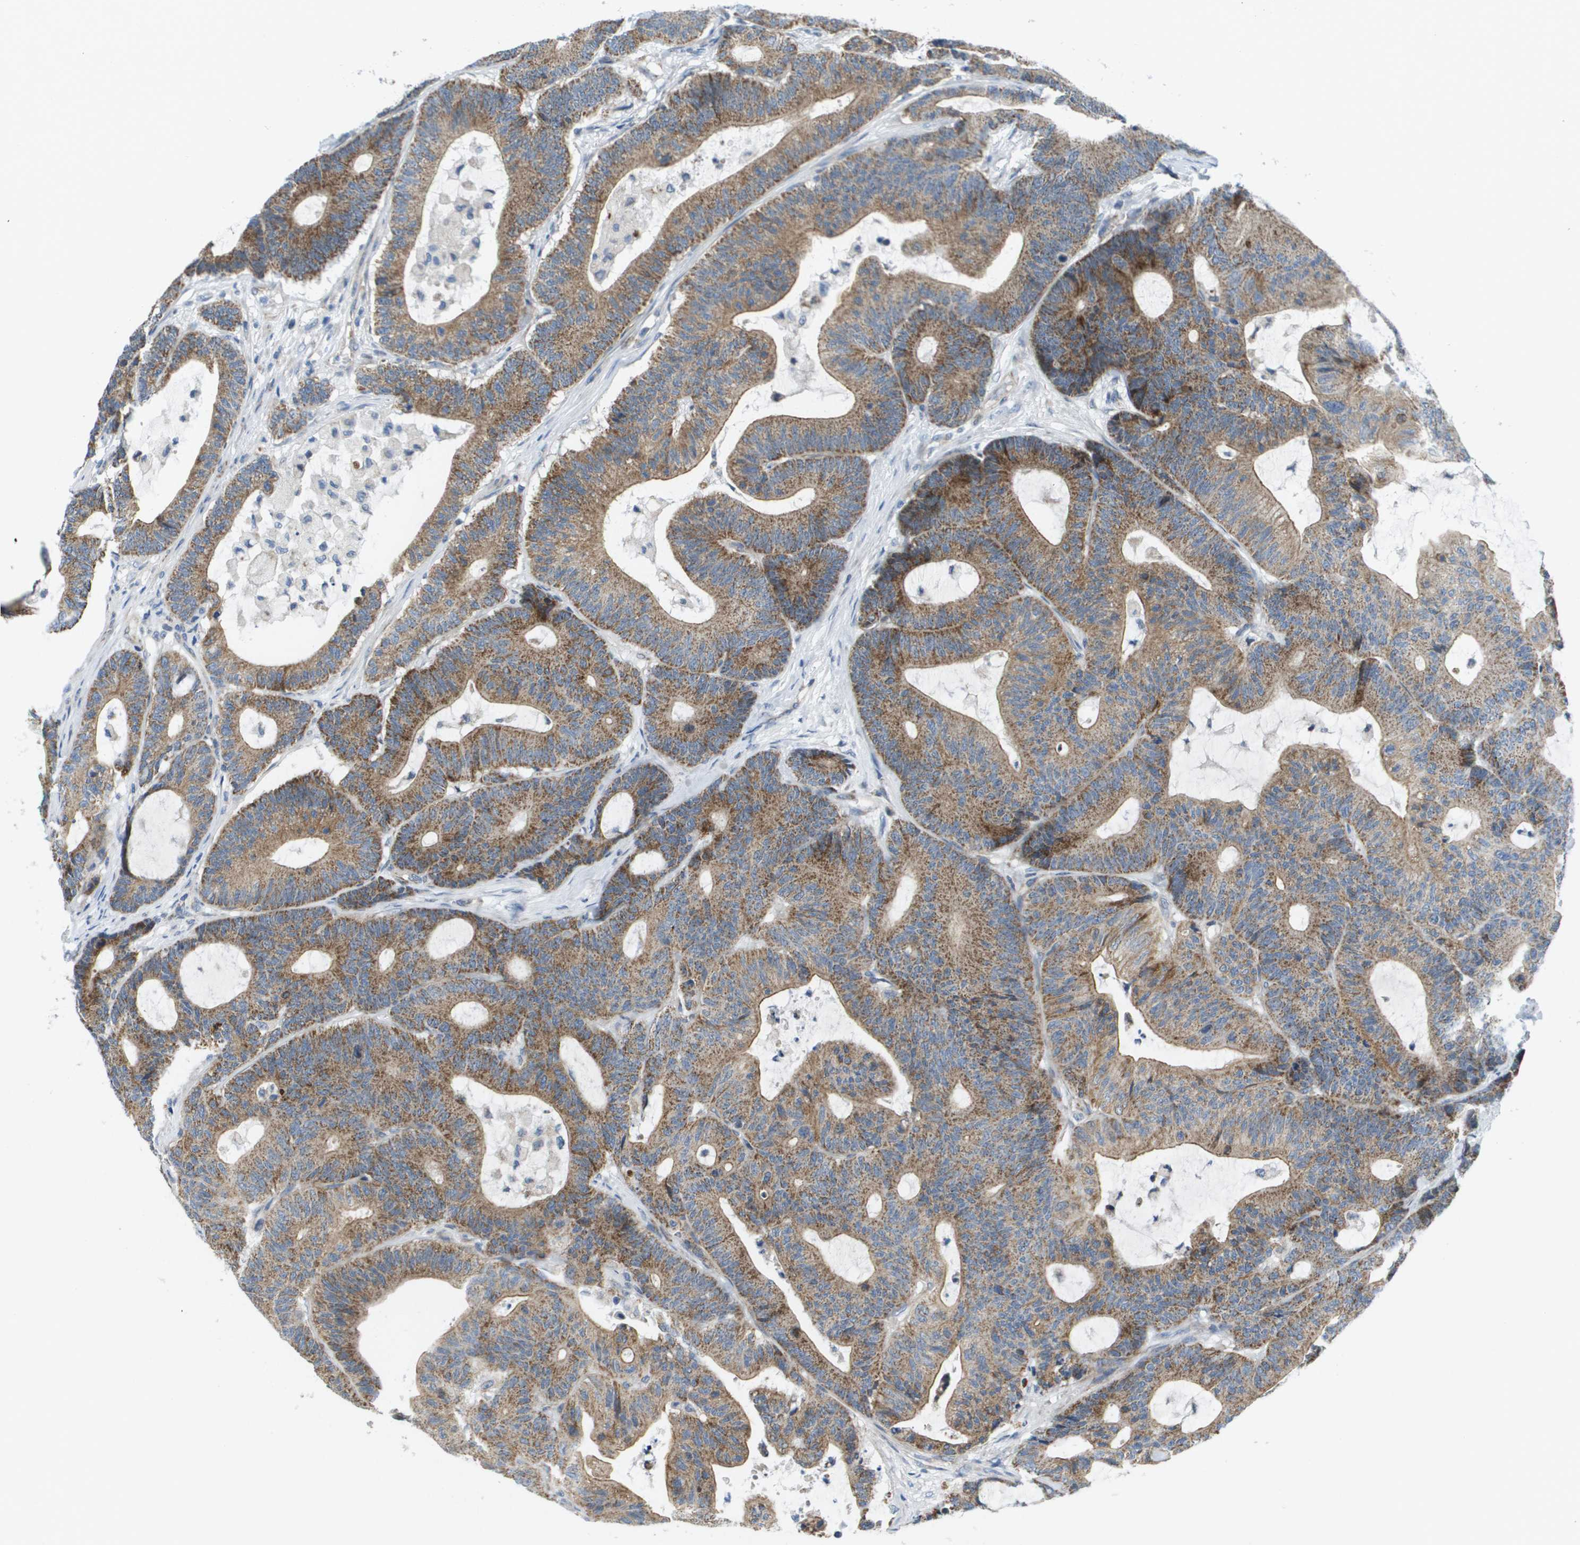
{"staining": {"intensity": "moderate", "quantity": ">75%", "location": "cytoplasmic/membranous"}, "tissue": "colorectal cancer", "cell_type": "Tumor cells", "image_type": "cancer", "snomed": [{"axis": "morphology", "description": "Adenocarcinoma, NOS"}, {"axis": "topography", "description": "Colon"}], "caption": "Protein analysis of colorectal cancer (adenocarcinoma) tissue exhibits moderate cytoplasmic/membranous expression in approximately >75% of tumor cells. The protein of interest is shown in brown color, while the nuclei are stained blue.", "gene": "KRT23", "patient": {"sex": "female", "age": 84}}